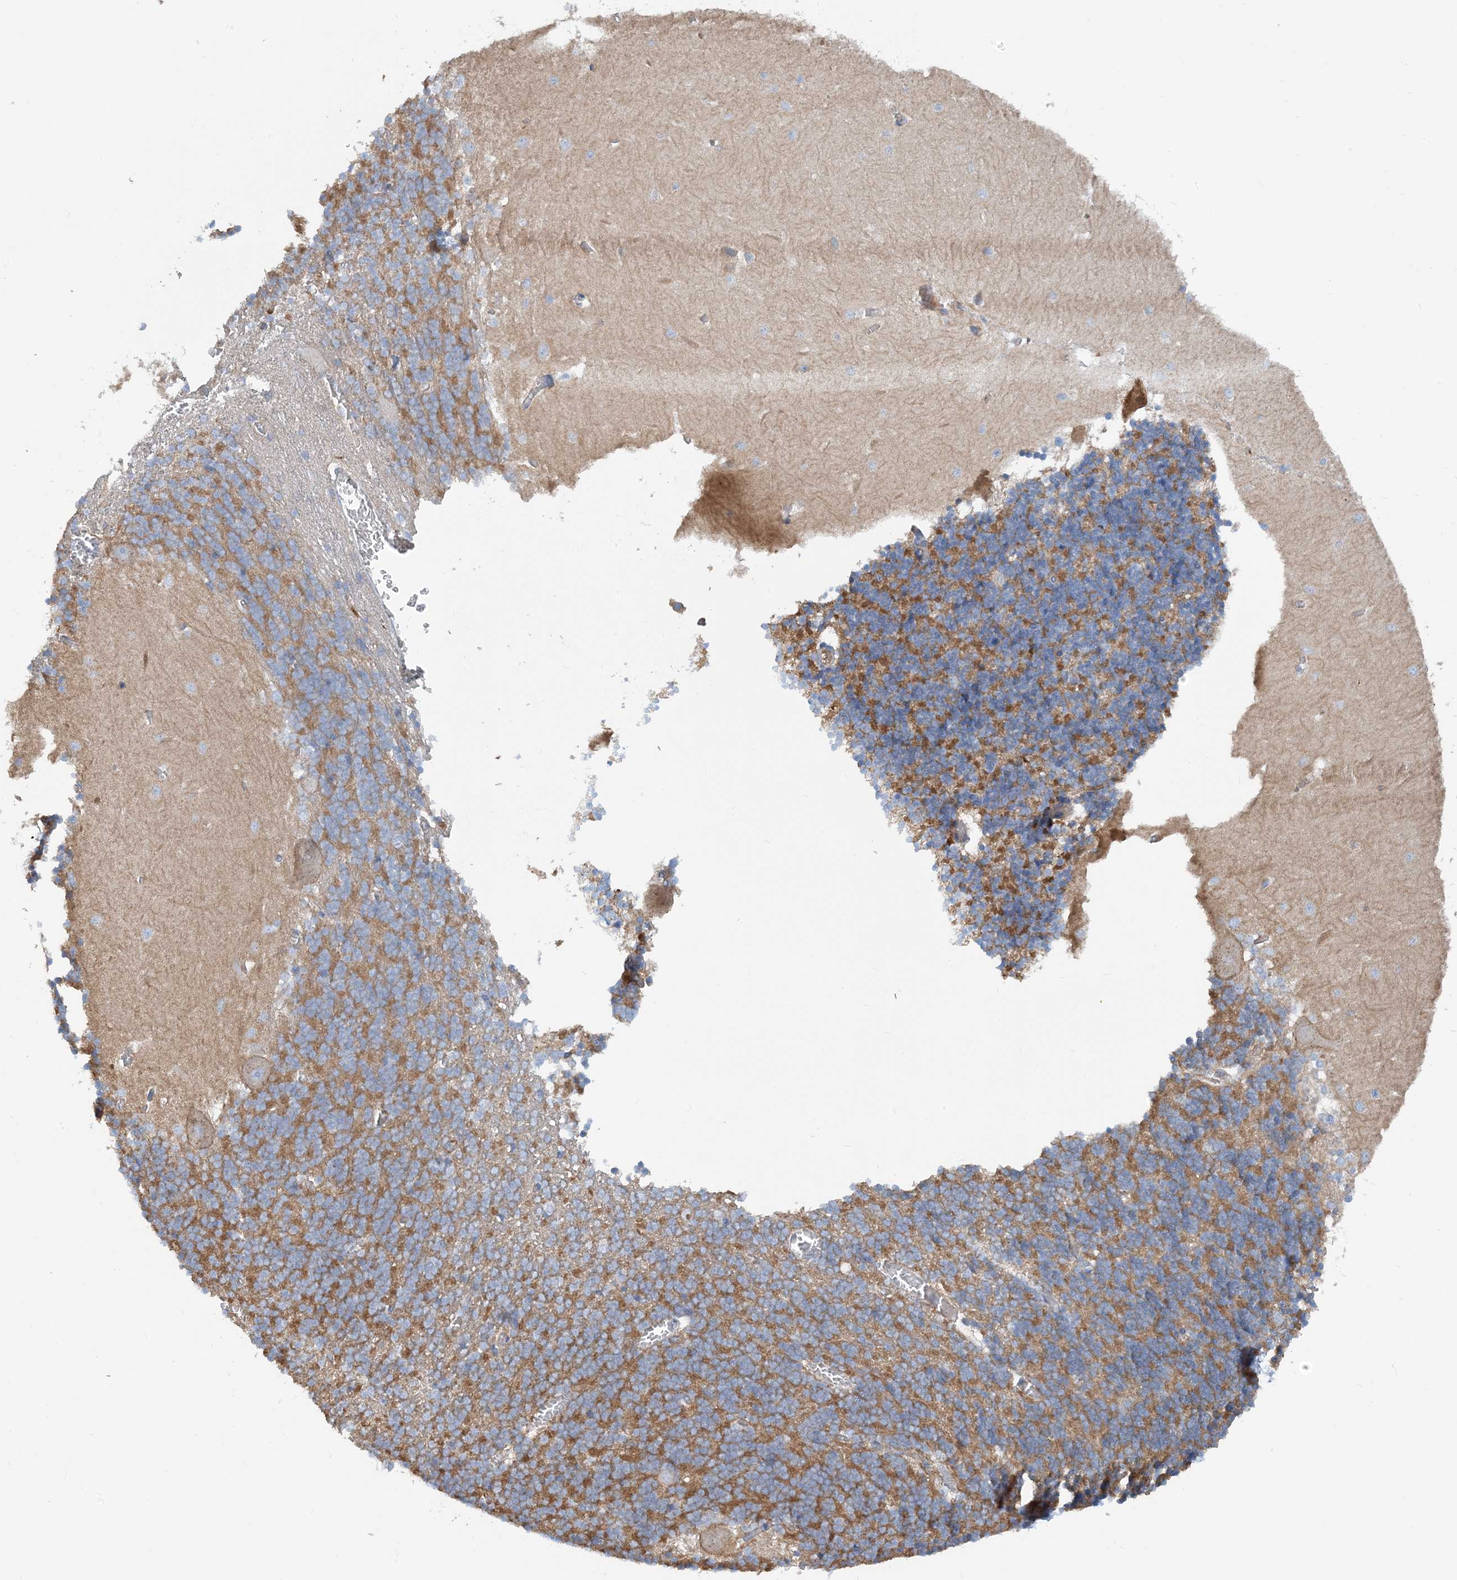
{"staining": {"intensity": "moderate", "quantity": "25%-75%", "location": "cytoplasmic/membranous"}, "tissue": "cerebellum", "cell_type": "Cells in granular layer", "image_type": "normal", "snomed": [{"axis": "morphology", "description": "Normal tissue, NOS"}, {"axis": "topography", "description": "Cerebellum"}], "caption": "Cerebellum stained with a brown dye demonstrates moderate cytoplasmic/membranous positive staining in about 25%-75% of cells in granular layer.", "gene": "PHOSPHO2", "patient": {"sex": "male", "age": 57}}